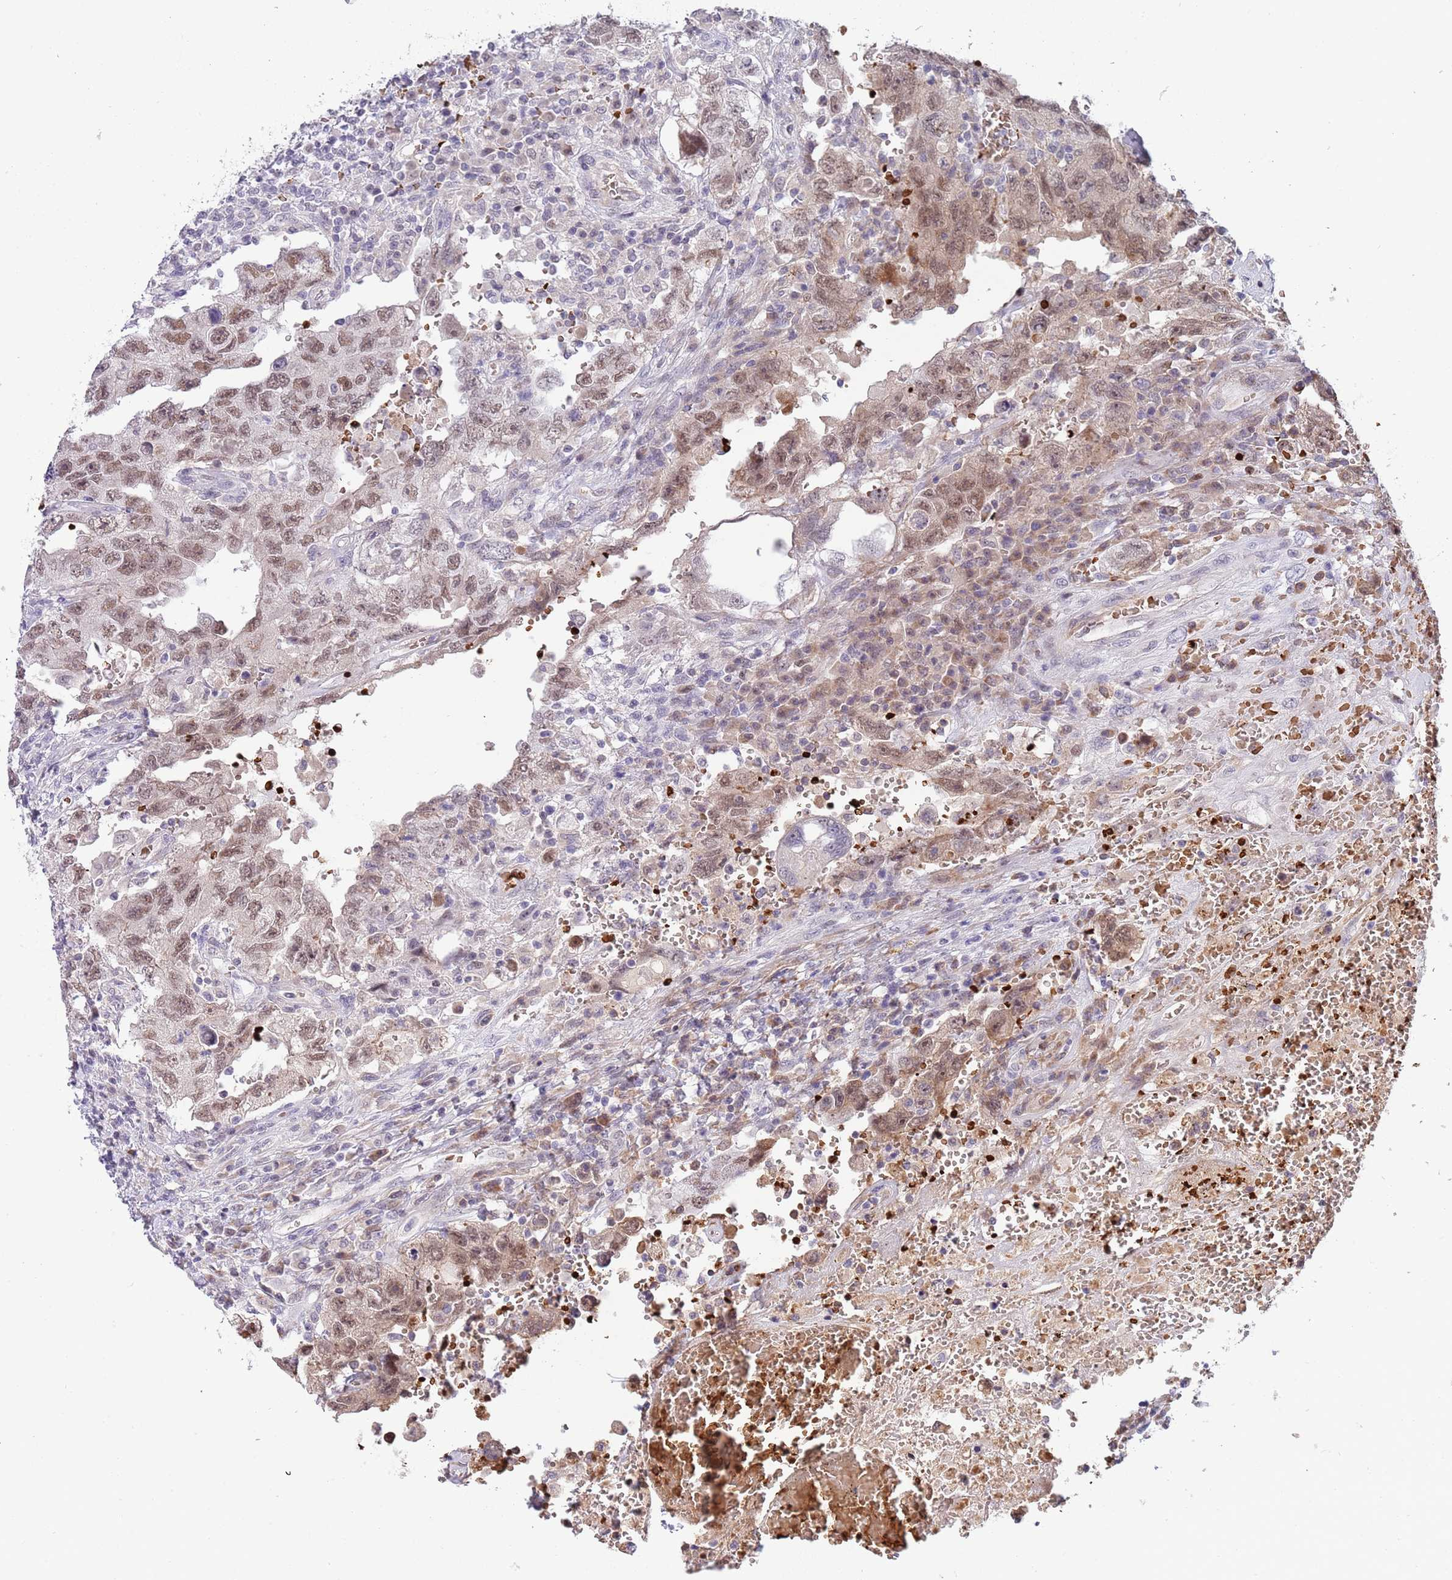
{"staining": {"intensity": "moderate", "quantity": ">75%", "location": "nuclear"}, "tissue": "testis cancer", "cell_type": "Tumor cells", "image_type": "cancer", "snomed": [{"axis": "morphology", "description": "Carcinoma, Embryonal, NOS"}, {"axis": "topography", "description": "Testis"}], "caption": "DAB (3,3'-diaminobenzidine) immunohistochemical staining of human testis embryonal carcinoma displays moderate nuclear protein expression in approximately >75% of tumor cells.", "gene": "LYPD6B", "patient": {"sex": "male", "age": 26}}